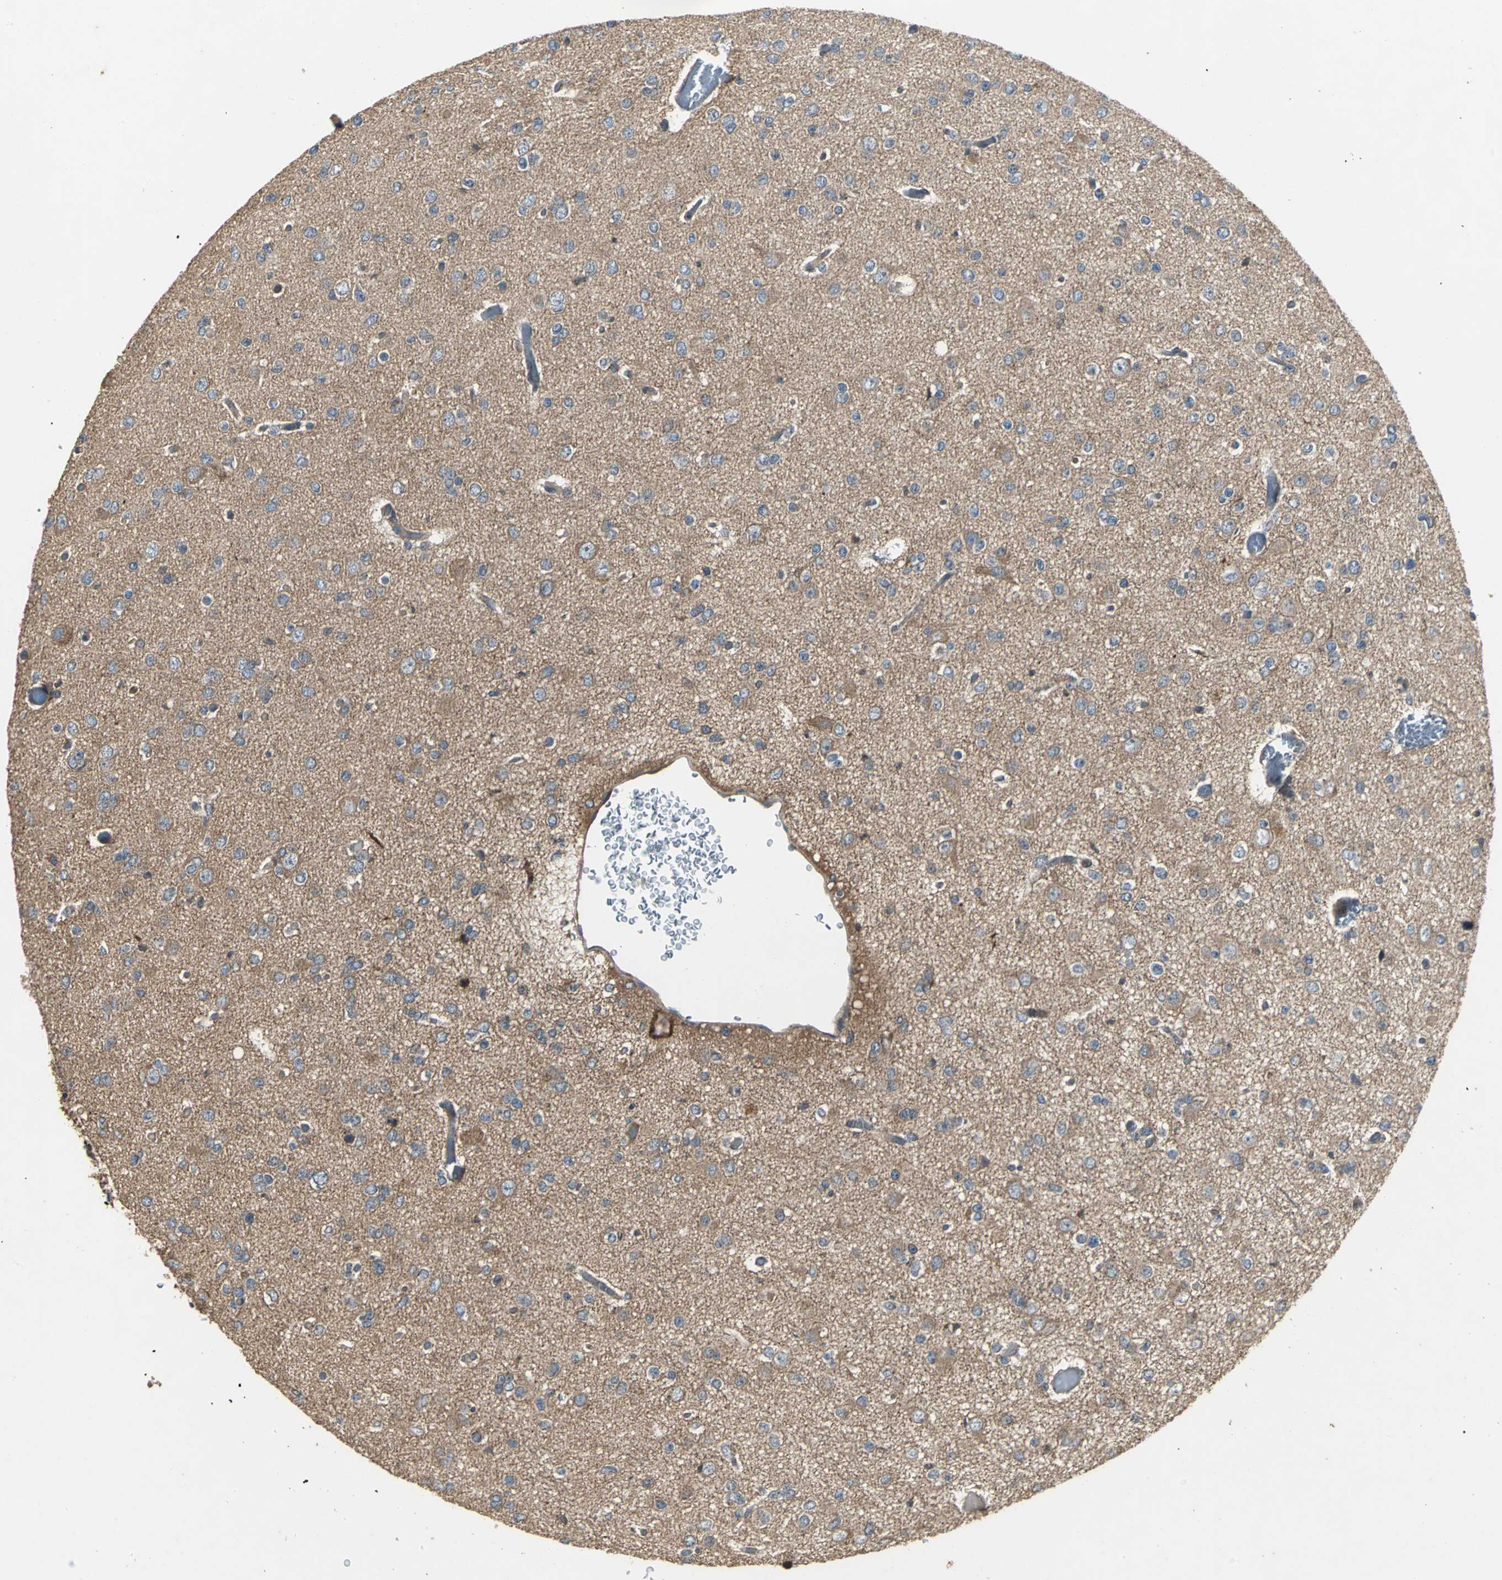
{"staining": {"intensity": "weak", "quantity": ">75%", "location": "cytoplasmic/membranous"}, "tissue": "glioma", "cell_type": "Tumor cells", "image_type": "cancer", "snomed": [{"axis": "morphology", "description": "Glioma, malignant, Low grade"}, {"axis": "topography", "description": "Brain"}], "caption": "IHC staining of glioma, which shows low levels of weak cytoplasmic/membranous positivity in about >75% of tumor cells indicating weak cytoplasmic/membranous protein expression. The staining was performed using DAB (3,3'-diaminobenzidine) (brown) for protein detection and nuclei were counterstained in hematoxylin (blue).", "gene": "IRF3", "patient": {"sex": "male", "age": 42}}